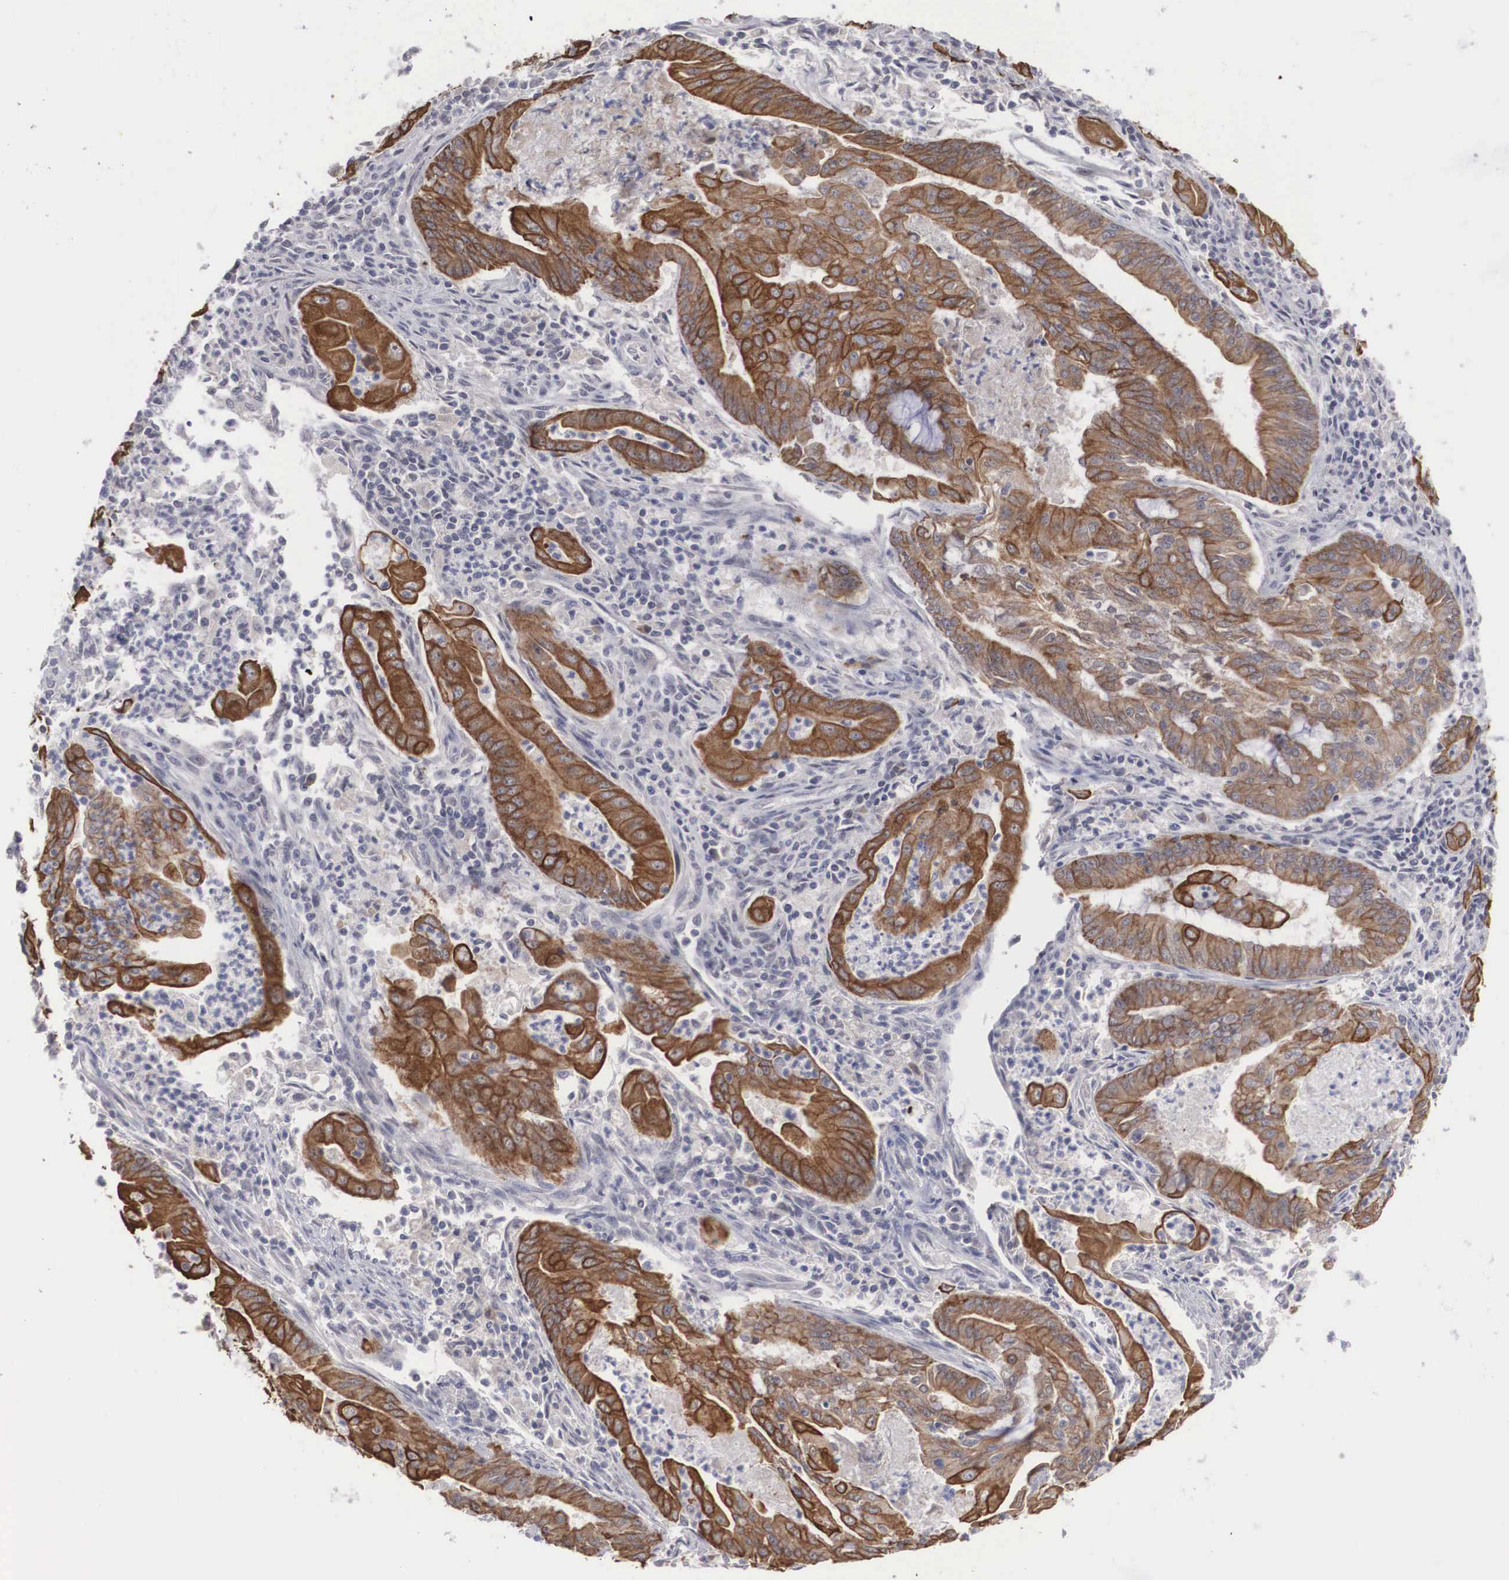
{"staining": {"intensity": "strong", "quantity": "25%-75%", "location": "cytoplasmic/membranous"}, "tissue": "endometrial cancer", "cell_type": "Tumor cells", "image_type": "cancer", "snomed": [{"axis": "morphology", "description": "Adenocarcinoma, NOS"}, {"axis": "topography", "description": "Endometrium"}], "caption": "Human endometrial adenocarcinoma stained with a protein marker exhibits strong staining in tumor cells.", "gene": "WDR89", "patient": {"sex": "female", "age": 63}}